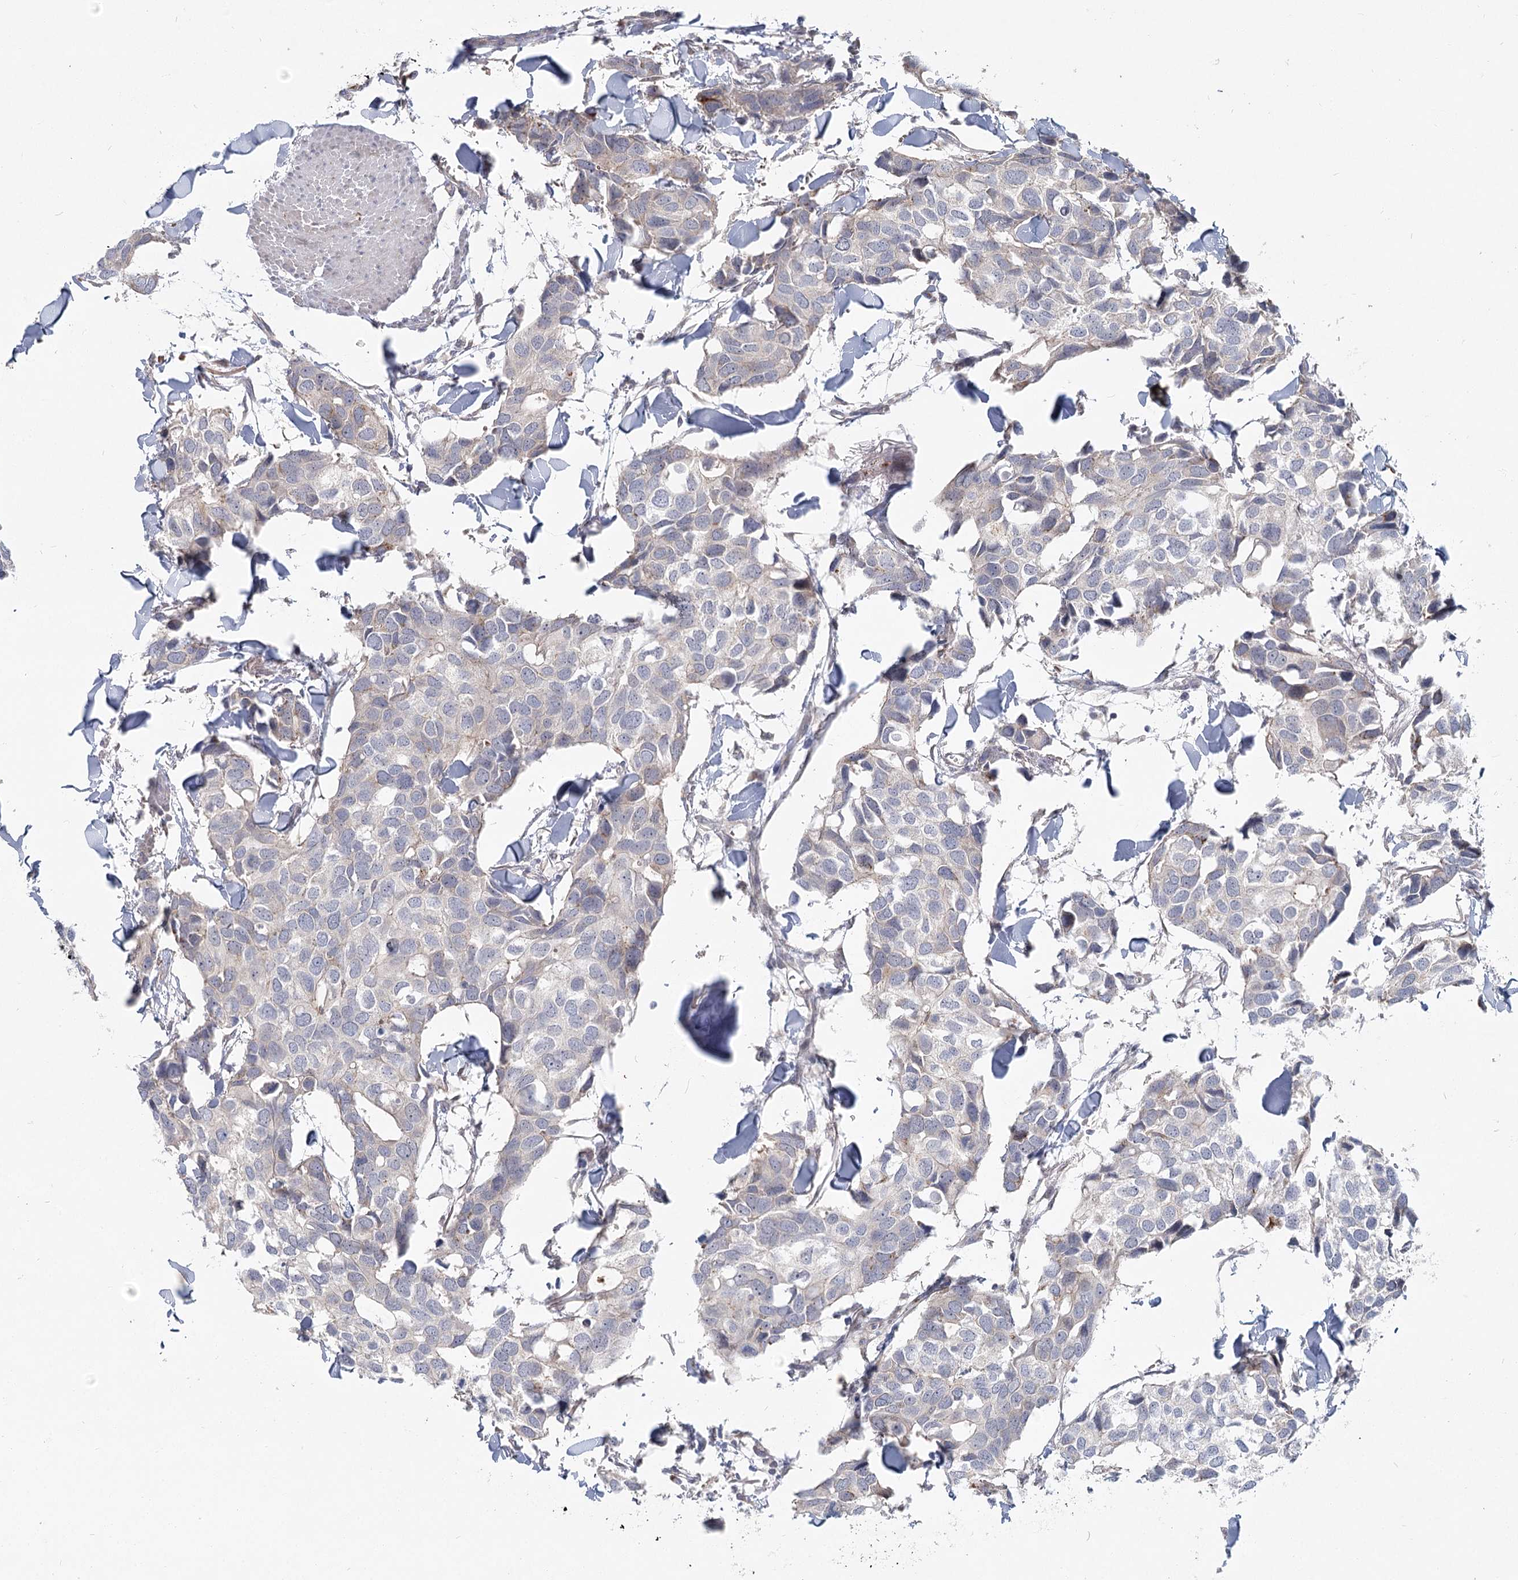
{"staining": {"intensity": "negative", "quantity": "none", "location": "none"}, "tissue": "breast cancer", "cell_type": "Tumor cells", "image_type": "cancer", "snomed": [{"axis": "morphology", "description": "Duct carcinoma"}, {"axis": "topography", "description": "Breast"}], "caption": "An IHC histopathology image of breast cancer is shown. There is no staining in tumor cells of breast cancer.", "gene": "SPINK13", "patient": {"sex": "female", "age": 83}}